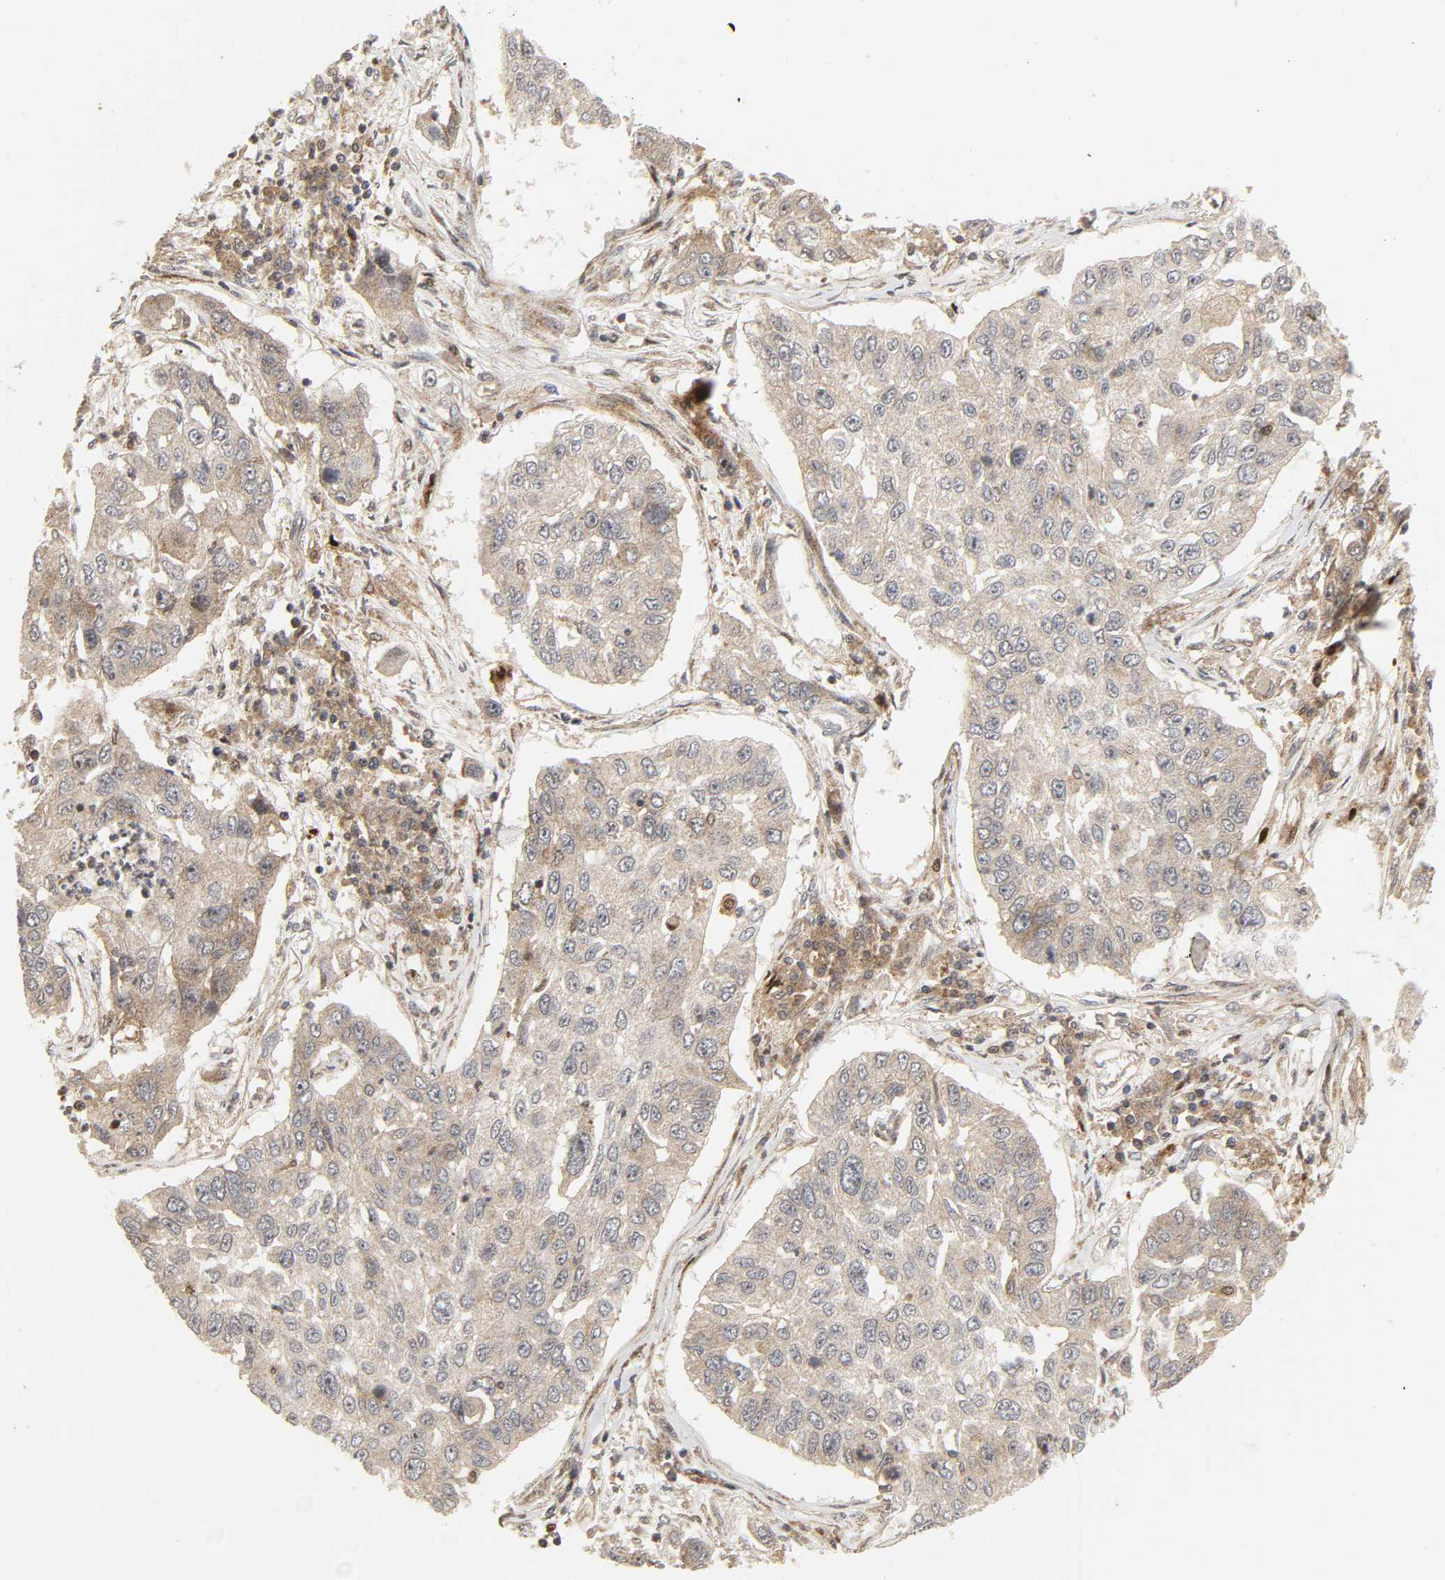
{"staining": {"intensity": "moderate", "quantity": ">75%", "location": "cytoplasmic/membranous"}, "tissue": "lung cancer", "cell_type": "Tumor cells", "image_type": "cancer", "snomed": [{"axis": "morphology", "description": "Squamous cell carcinoma, NOS"}, {"axis": "topography", "description": "Lung"}], "caption": "A brown stain labels moderate cytoplasmic/membranous expression of a protein in lung squamous cell carcinoma tumor cells.", "gene": "CHUK", "patient": {"sex": "male", "age": 71}}